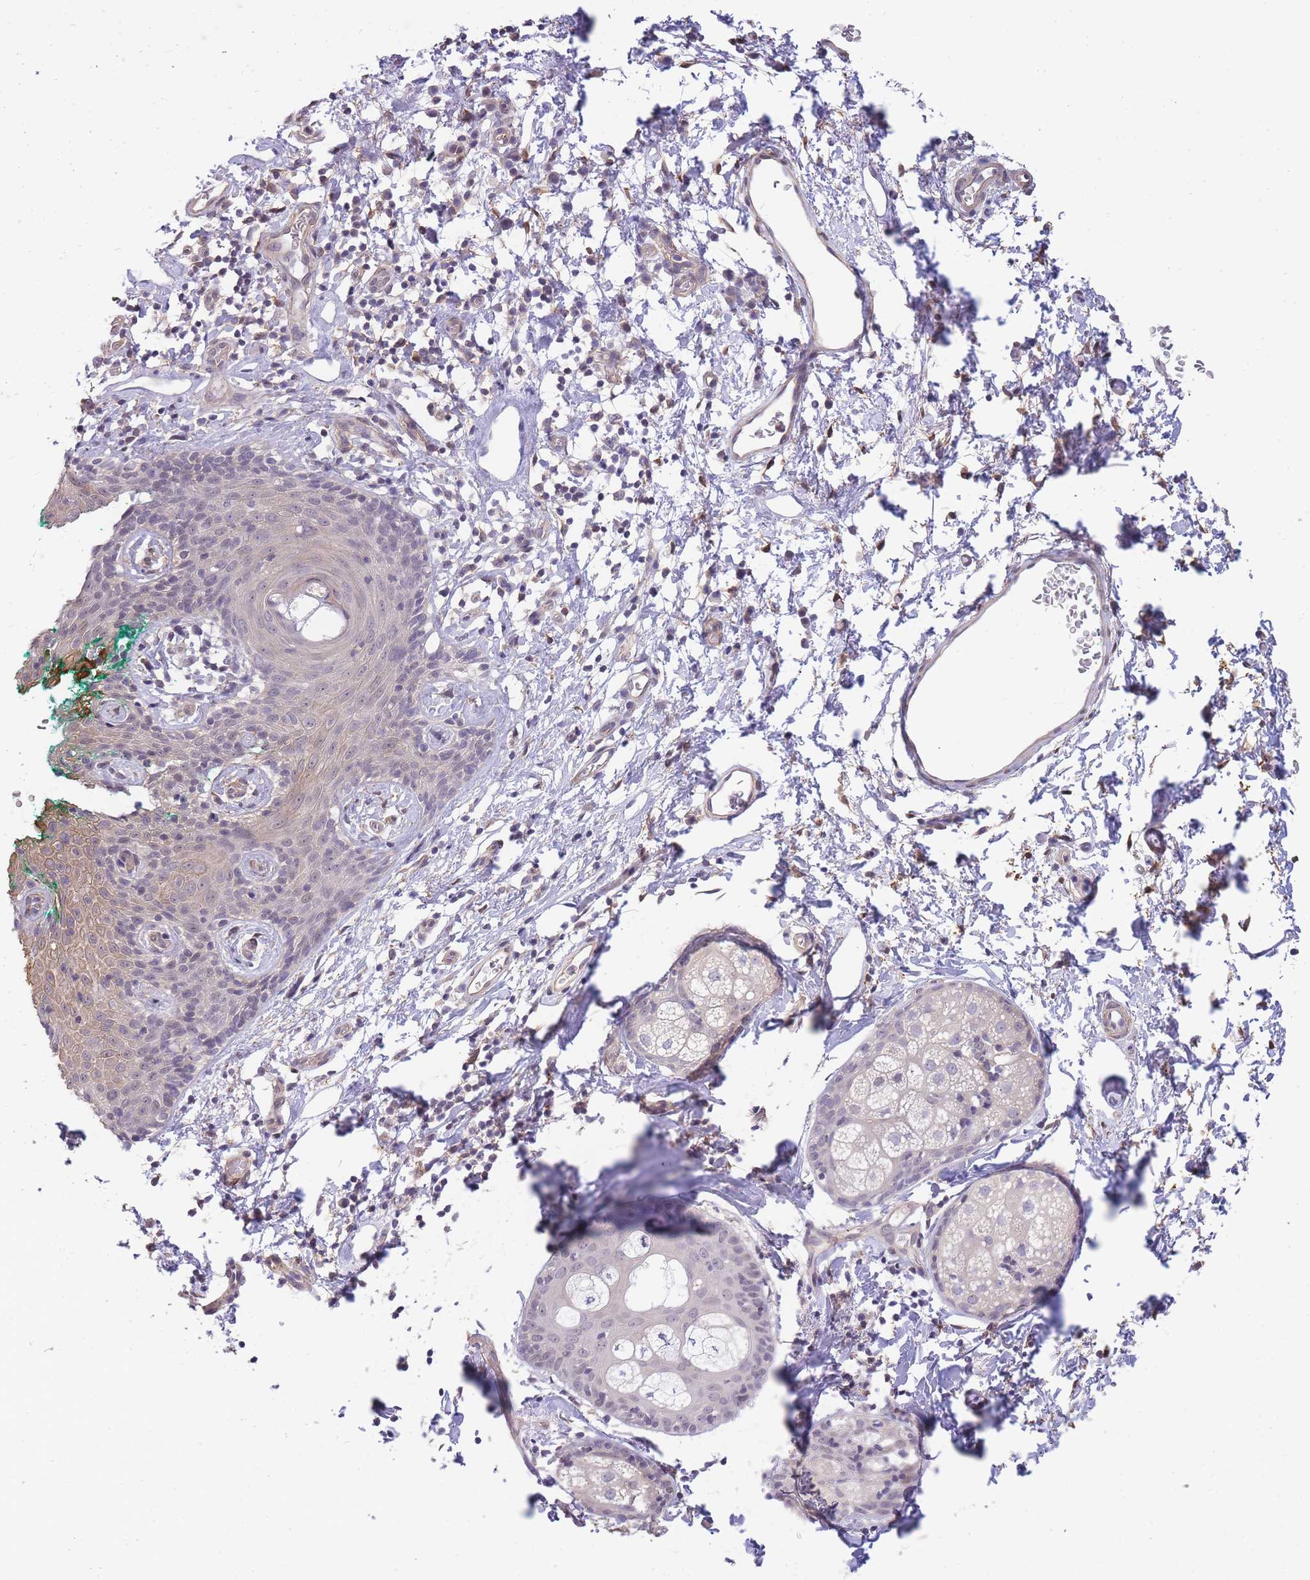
{"staining": {"intensity": "weak", "quantity": "<25%", "location": "cytoplasmic/membranous"}, "tissue": "skin", "cell_type": "Epidermal cells", "image_type": "normal", "snomed": [{"axis": "morphology", "description": "Normal tissue, NOS"}, {"axis": "topography", "description": "Vulva"}], "caption": "Normal skin was stained to show a protein in brown. There is no significant staining in epidermal cells. (DAB immunohistochemistry, high magnification).", "gene": "SMC6", "patient": {"sex": "female", "age": 66}}